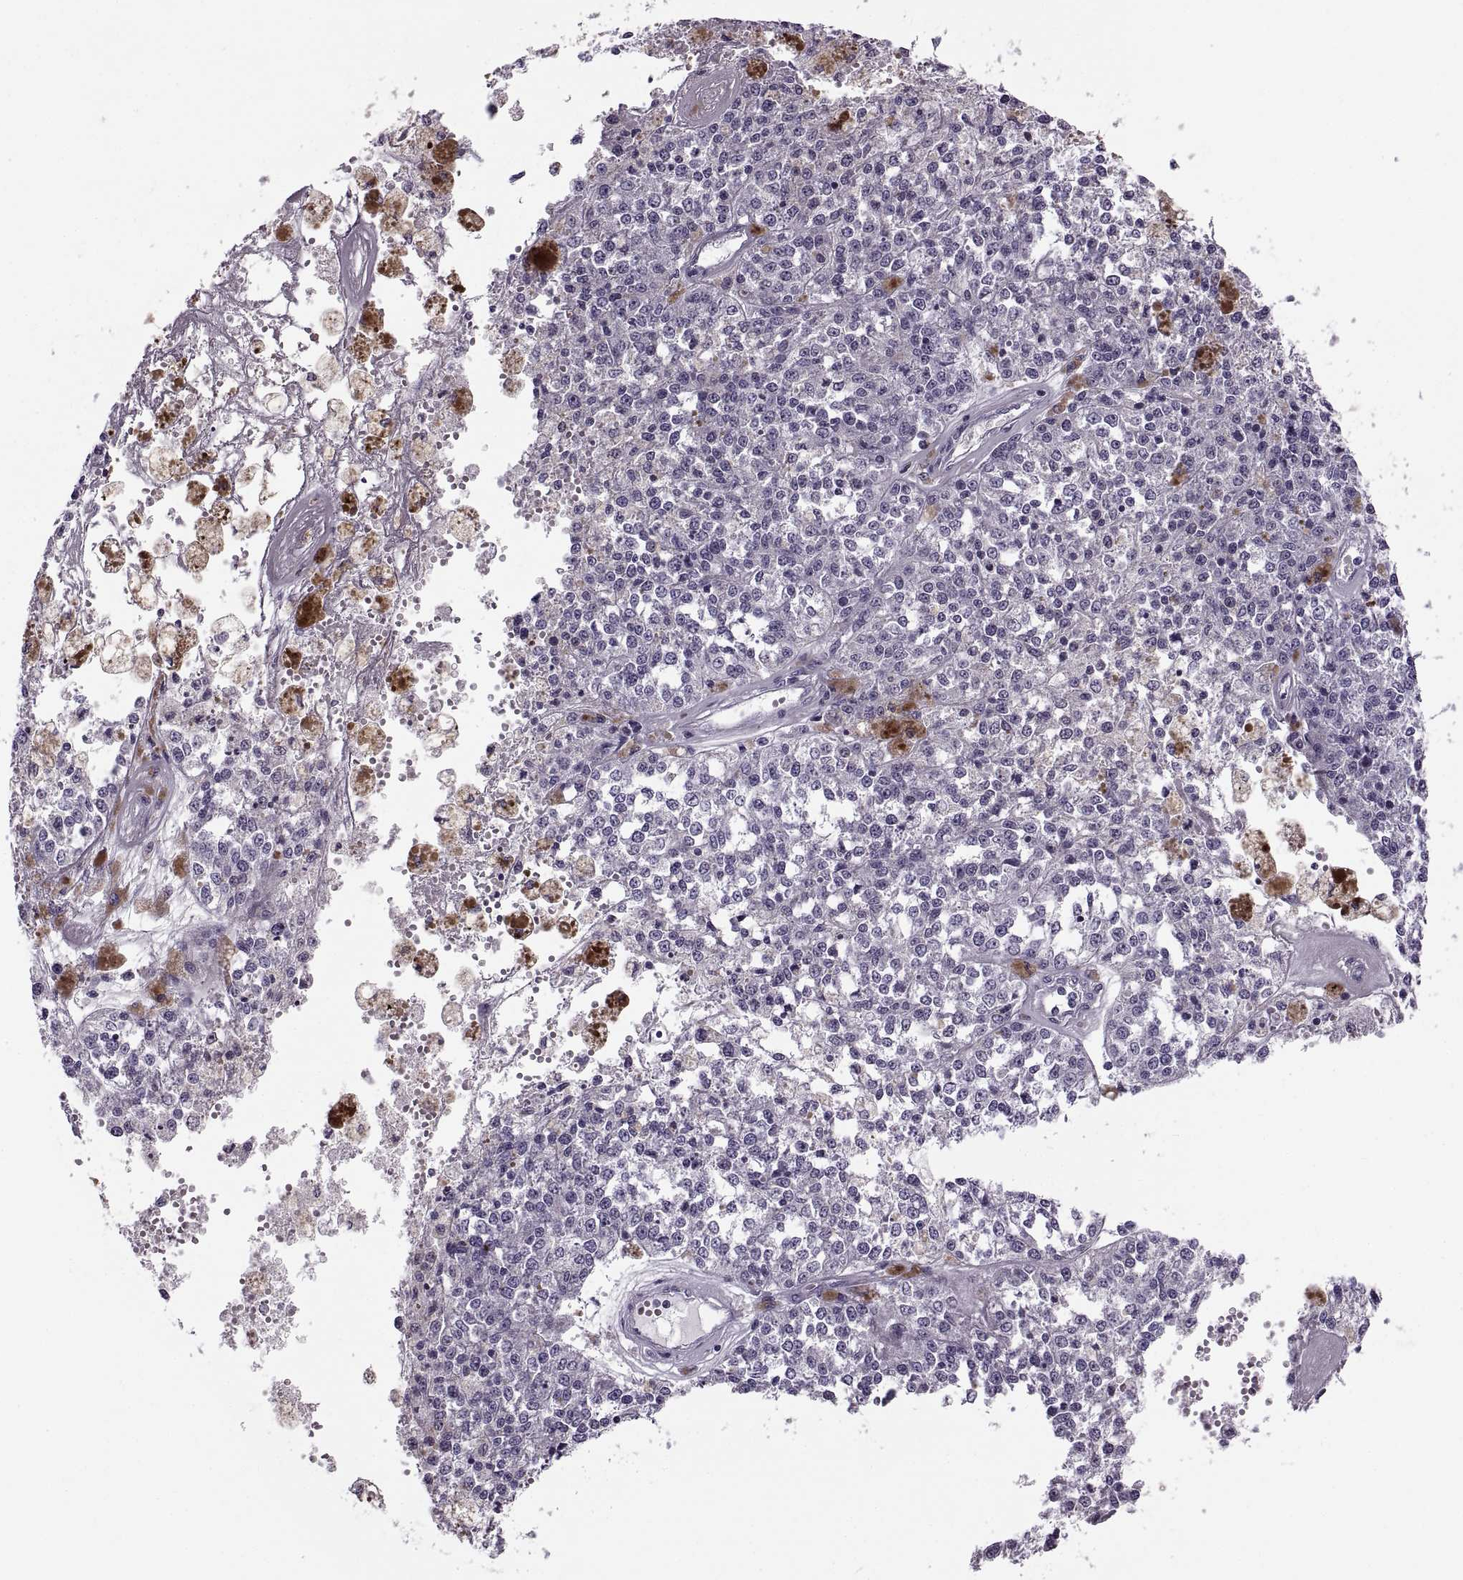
{"staining": {"intensity": "negative", "quantity": "none", "location": "none"}, "tissue": "melanoma", "cell_type": "Tumor cells", "image_type": "cancer", "snomed": [{"axis": "morphology", "description": "Malignant melanoma, Metastatic site"}, {"axis": "topography", "description": "Lymph node"}], "caption": "Melanoma was stained to show a protein in brown. There is no significant expression in tumor cells.", "gene": "MAGEB1", "patient": {"sex": "female", "age": 64}}